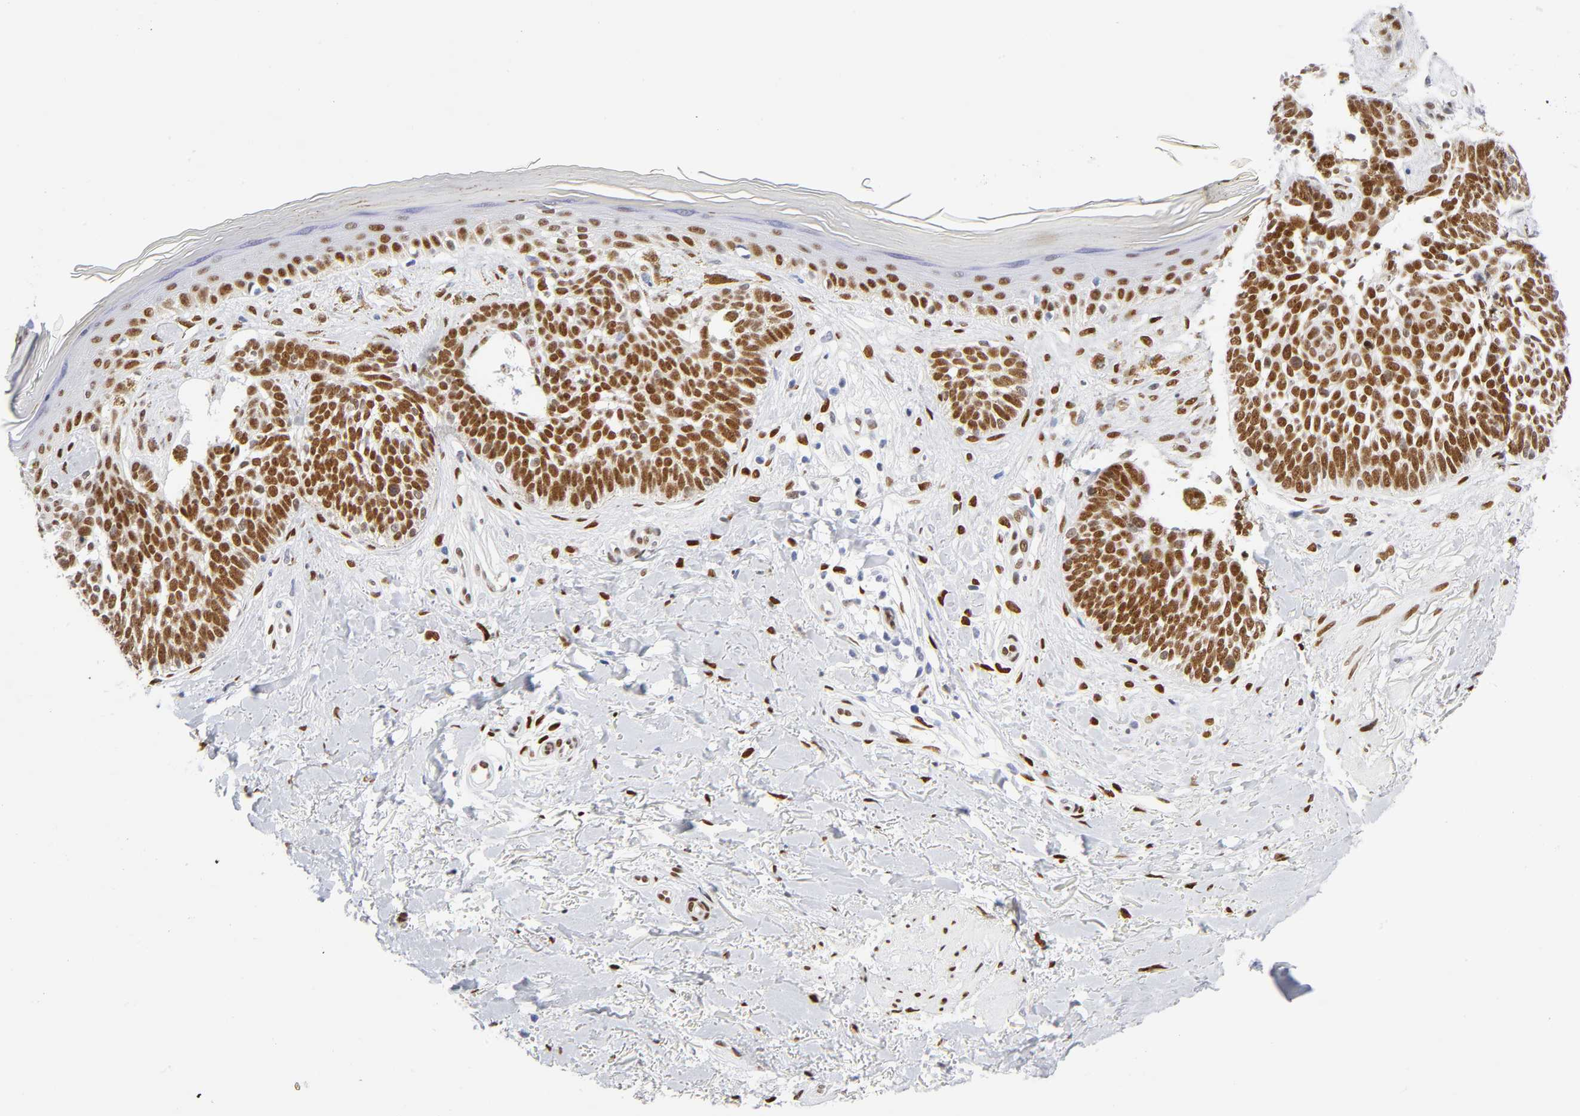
{"staining": {"intensity": "strong", "quantity": ">75%", "location": "nuclear"}, "tissue": "skin cancer", "cell_type": "Tumor cells", "image_type": "cancer", "snomed": [{"axis": "morphology", "description": "Normal tissue, NOS"}, {"axis": "morphology", "description": "Basal cell carcinoma"}, {"axis": "topography", "description": "Skin"}], "caption": "Immunohistochemistry (IHC) staining of basal cell carcinoma (skin), which displays high levels of strong nuclear staining in approximately >75% of tumor cells indicating strong nuclear protein positivity. The staining was performed using DAB (3,3'-diaminobenzidine) (brown) for protein detection and nuclei were counterstained in hematoxylin (blue).", "gene": "NFIC", "patient": {"sex": "female", "age": 58}}